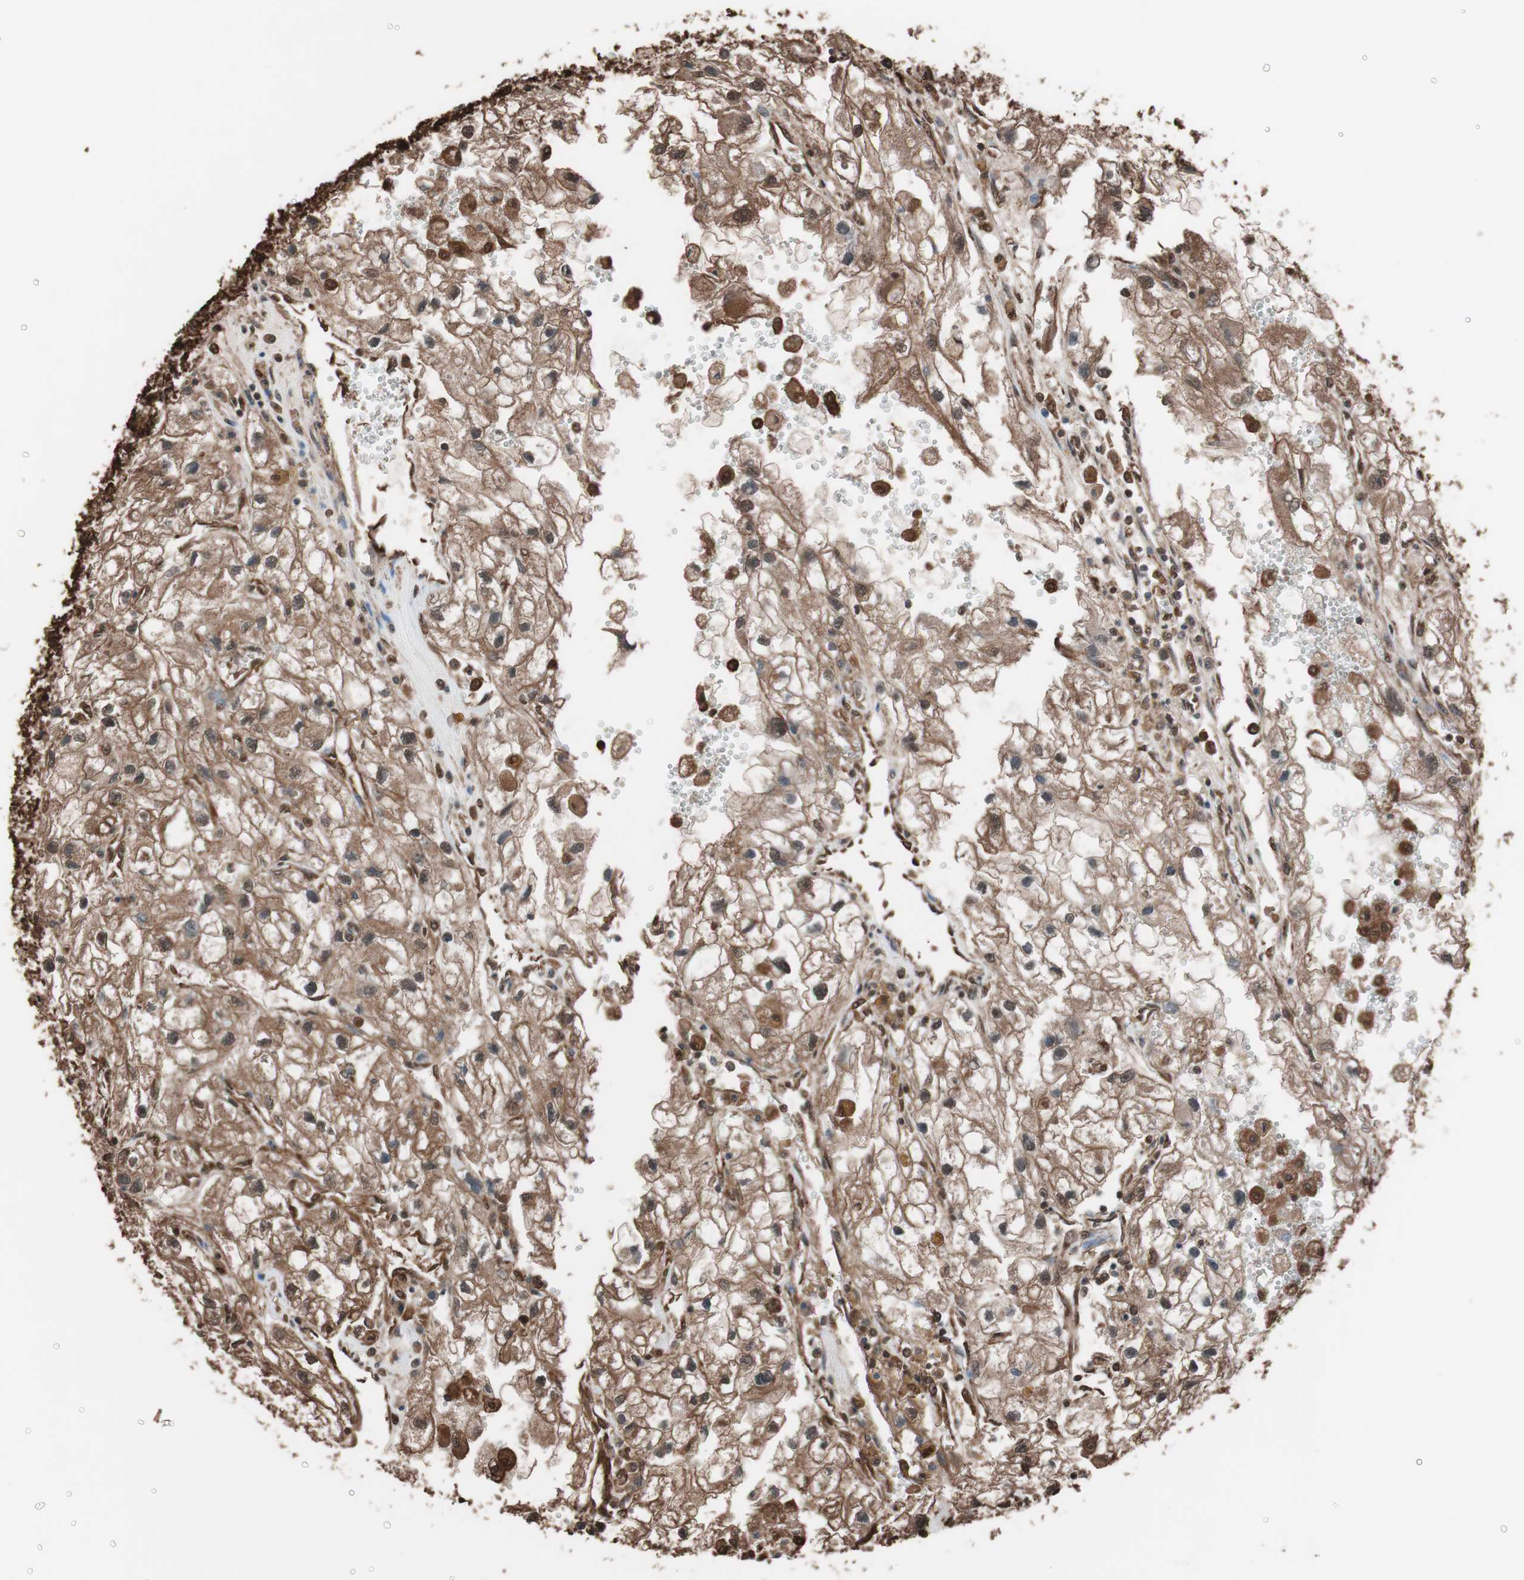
{"staining": {"intensity": "strong", "quantity": ">75%", "location": "cytoplasmic/membranous"}, "tissue": "renal cancer", "cell_type": "Tumor cells", "image_type": "cancer", "snomed": [{"axis": "morphology", "description": "Adenocarcinoma, NOS"}, {"axis": "topography", "description": "Kidney"}], "caption": "Human renal adenocarcinoma stained for a protein (brown) demonstrates strong cytoplasmic/membranous positive positivity in approximately >75% of tumor cells.", "gene": "CALM2", "patient": {"sex": "female", "age": 70}}